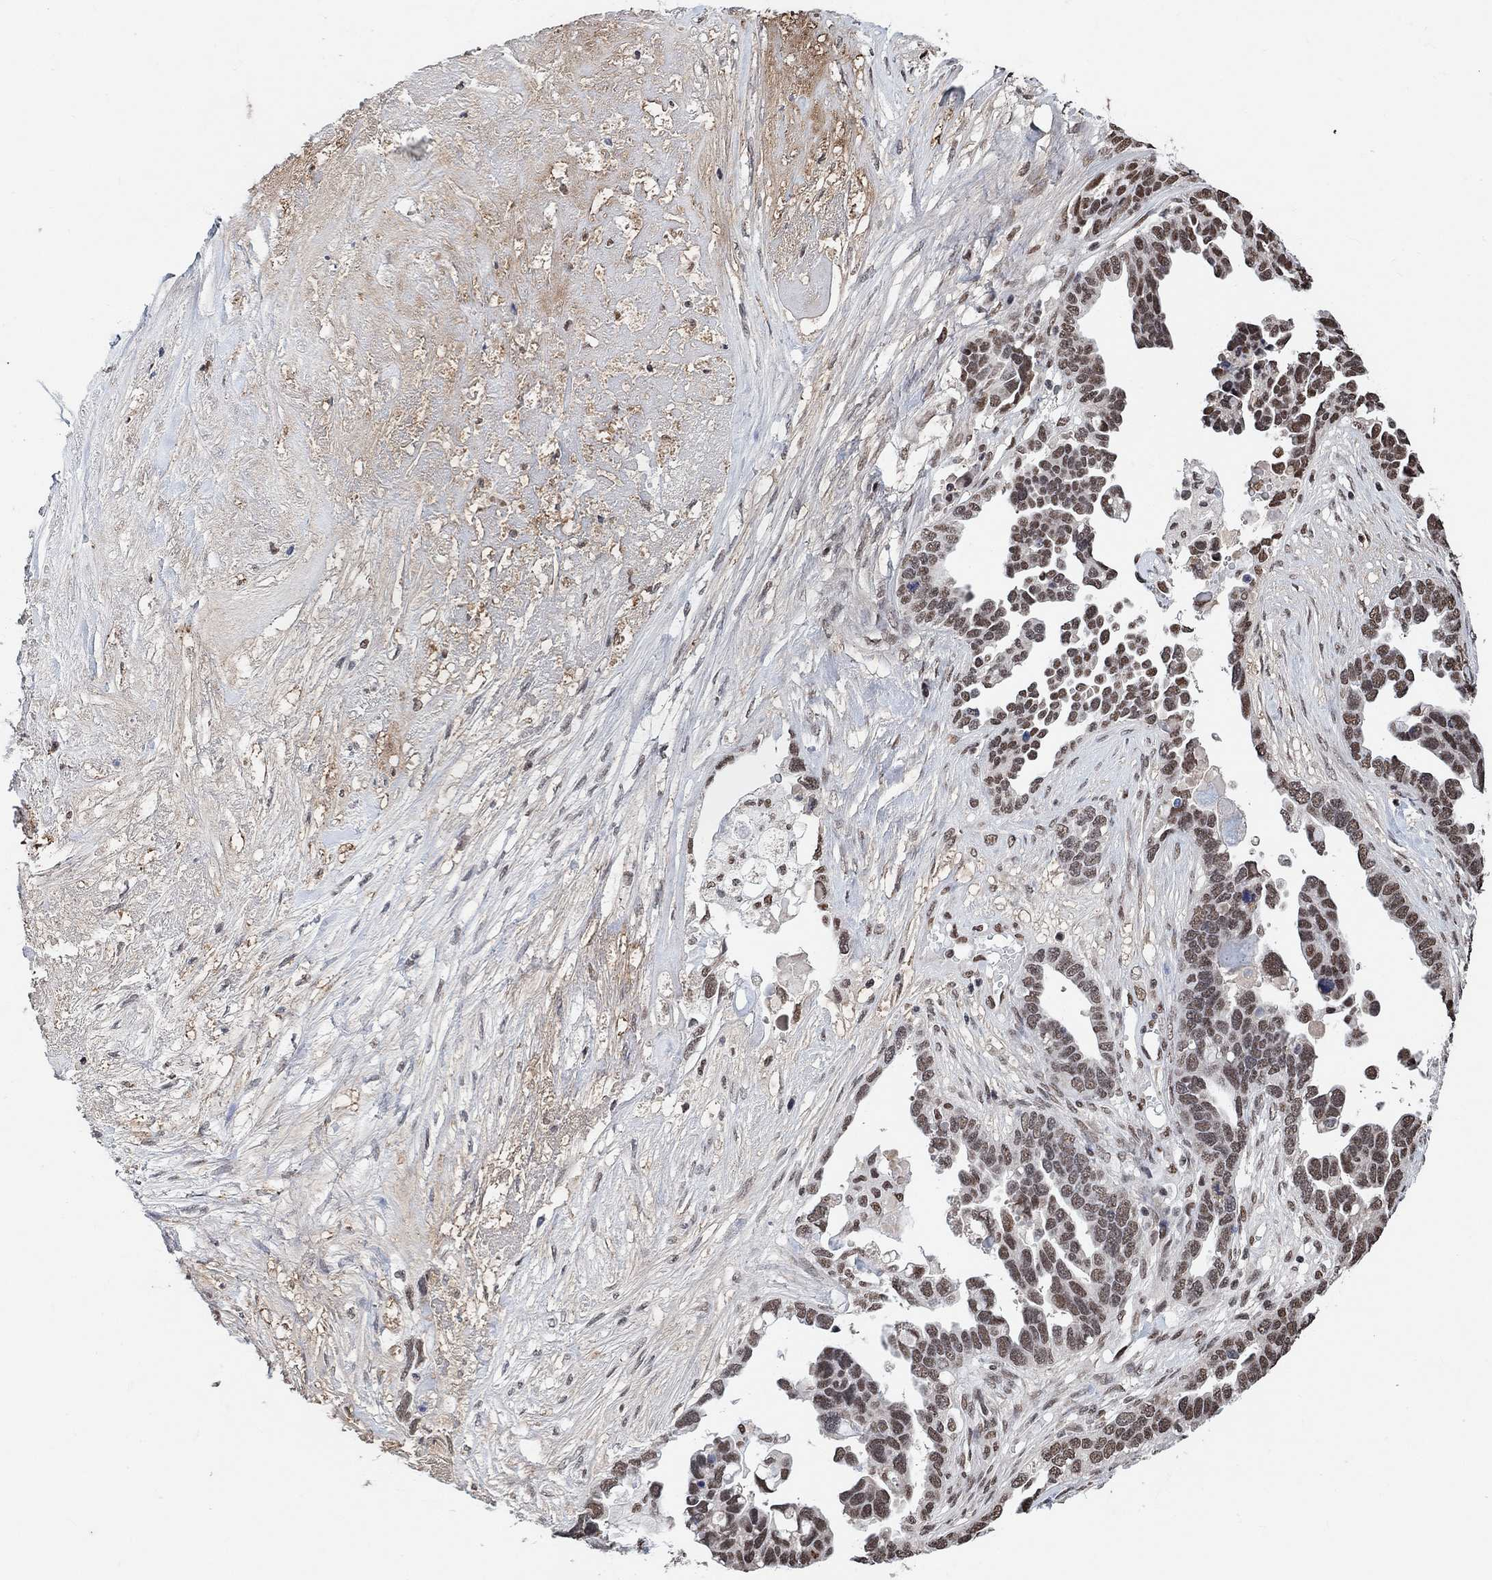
{"staining": {"intensity": "moderate", "quantity": "25%-75%", "location": "nuclear"}, "tissue": "ovarian cancer", "cell_type": "Tumor cells", "image_type": "cancer", "snomed": [{"axis": "morphology", "description": "Cystadenocarcinoma, serous, NOS"}, {"axis": "topography", "description": "Ovary"}], "caption": "A brown stain highlights moderate nuclear staining of a protein in human ovarian cancer tumor cells.", "gene": "USP39", "patient": {"sex": "female", "age": 54}}